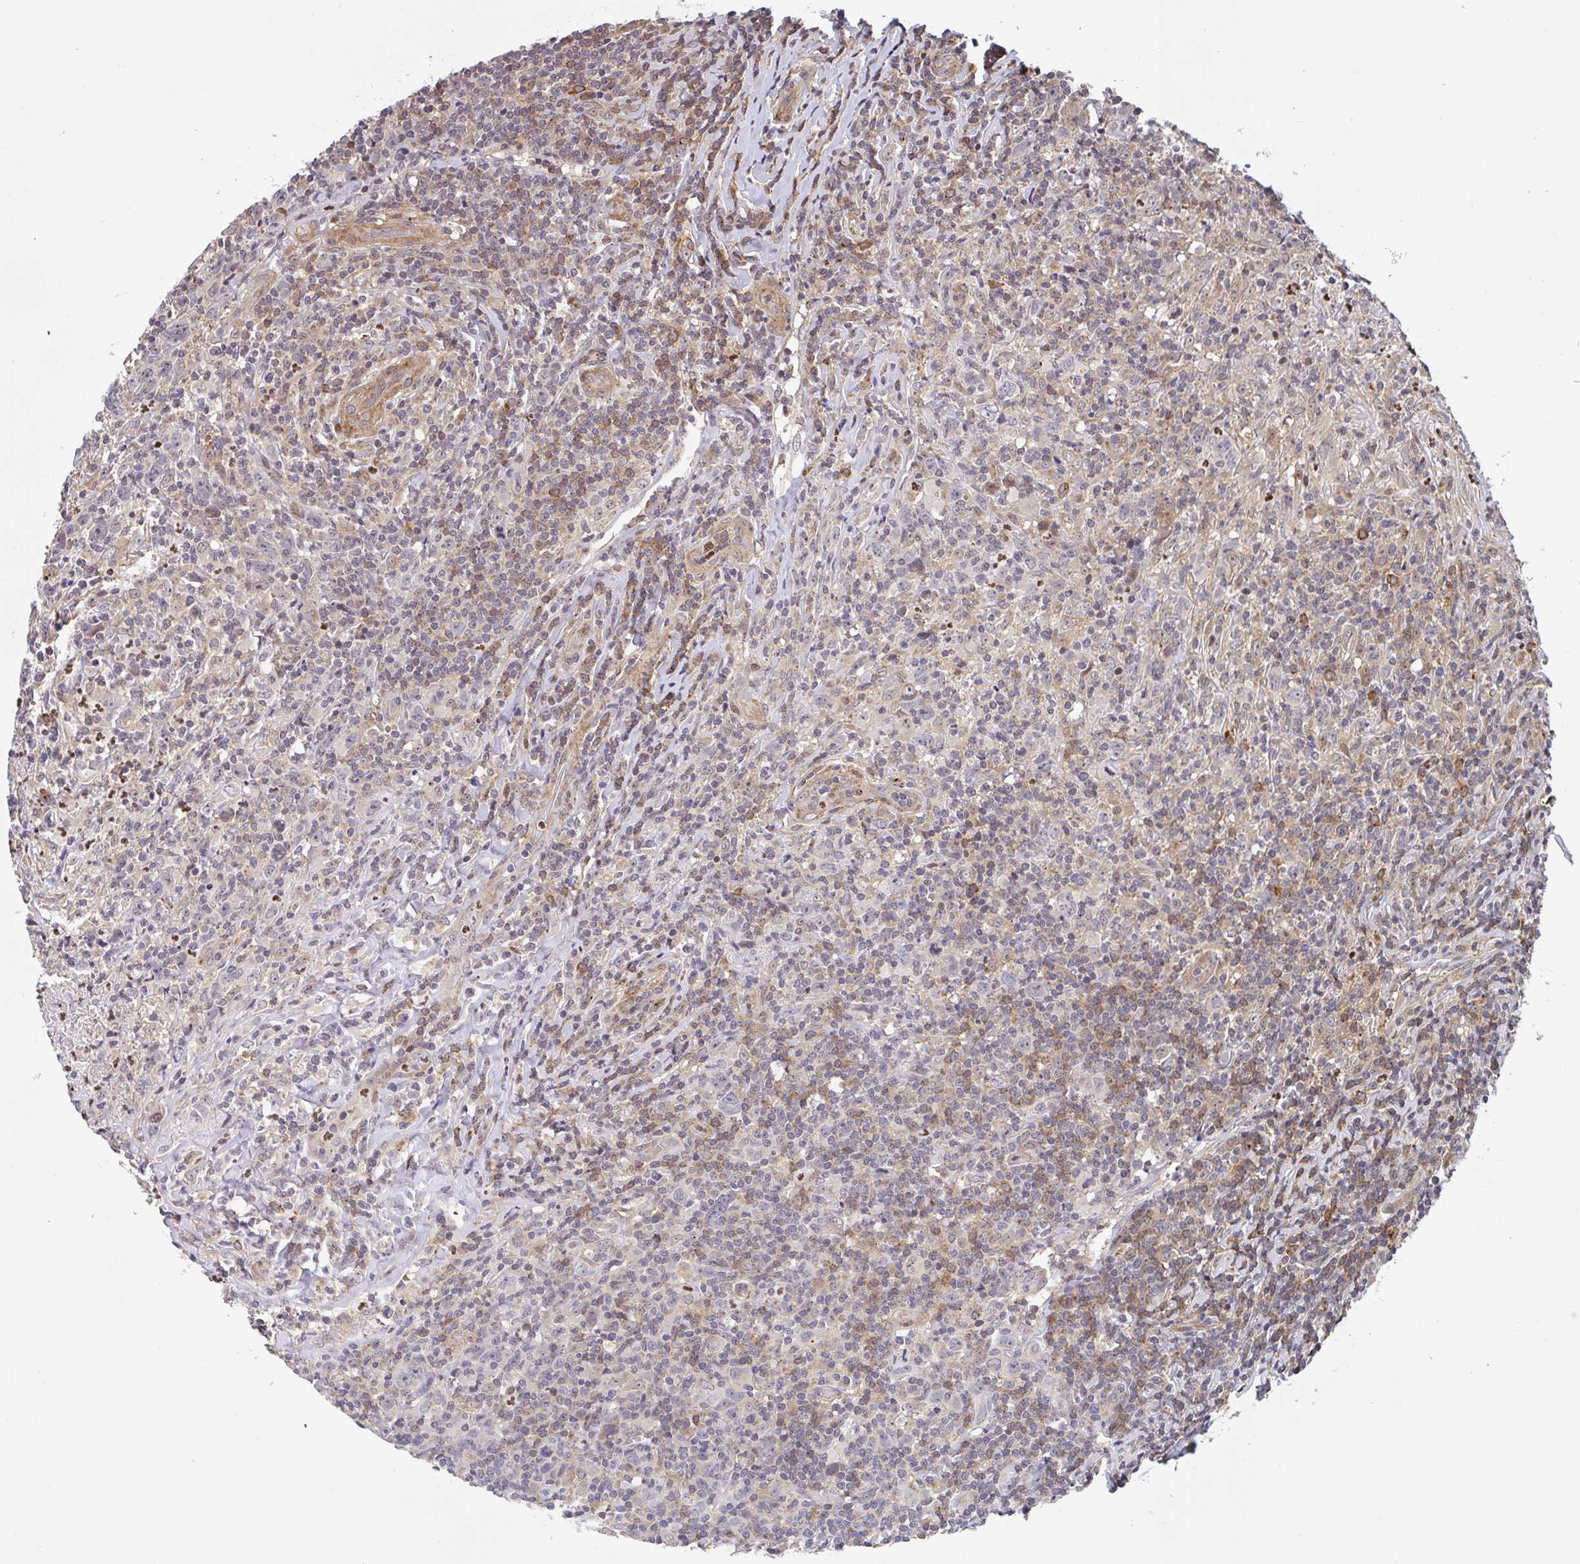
{"staining": {"intensity": "negative", "quantity": "none", "location": "none"}, "tissue": "lymphoma", "cell_type": "Tumor cells", "image_type": "cancer", "snomed": [{"axis": "morphology", "description": "Hodgkin's disease, NOS"}, {"axis": "topography", "description": "Lymph node"}], "caption": "The immunohistochemistry histopathology image has no significant staining in tumor cells of Hodgkin's disease tissue.", "gene": "SIMC1", "patient": {"sex": "female", "age": 18}}